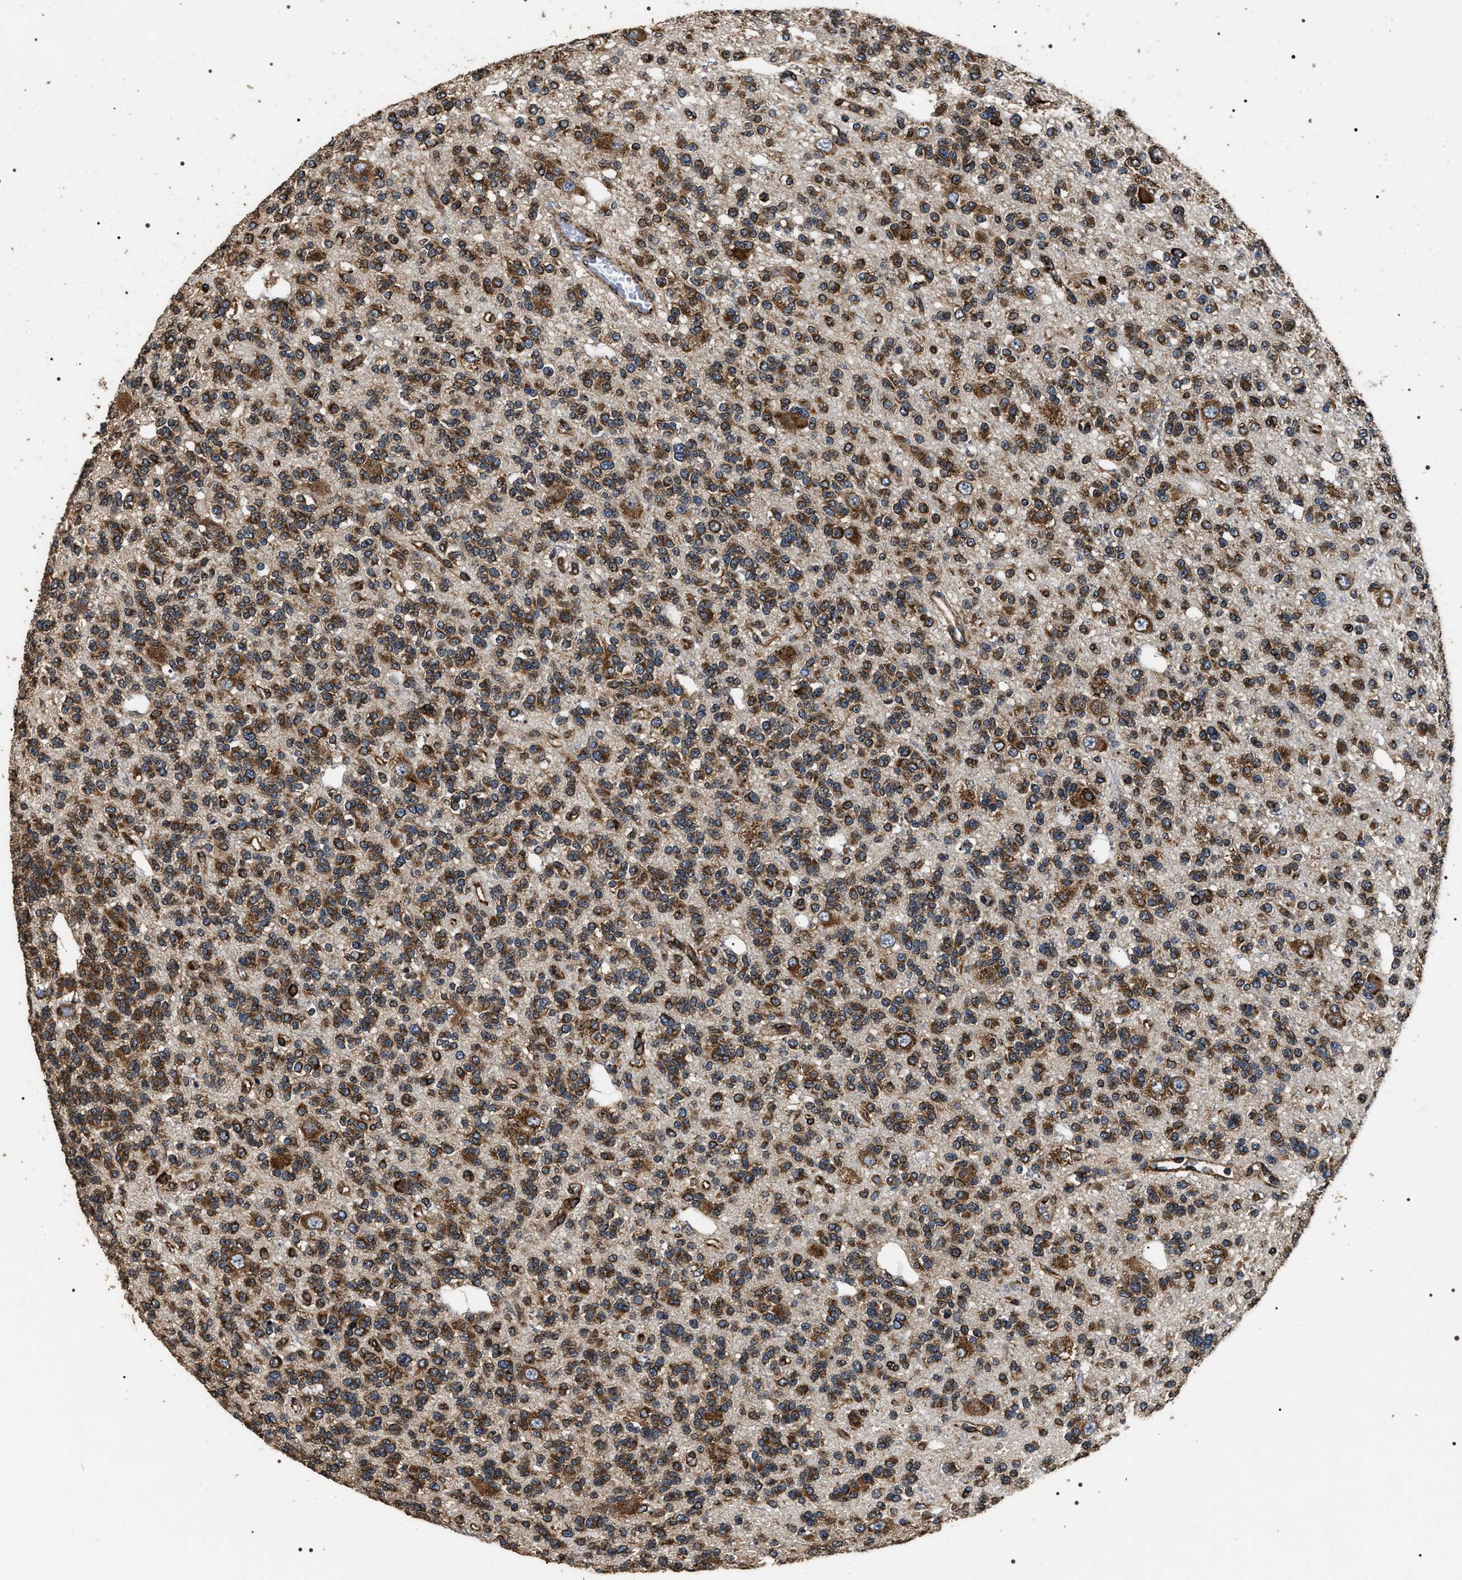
{"staining": {"intensity": "strong", "quantity": ">75%", "location": "cytoplasmic/membranous"}, "tissue": "glioma", "cell_type": "Tumor cells", "image_type": "cancer", "snomed": [{"axis": "morphology", "description": "Glioma, malignant, Low grade"}, {"axis": "topography", "description": "Brain"}], "caption": "Strong cytoplasmic/membranous positivity for a protein is seen in approximately >75% of tumor cells of malignant glioma (low-grade) using immunohistochemistry.", "gene": "KTN1", "patient": {"sex": "male", "age": 38}}